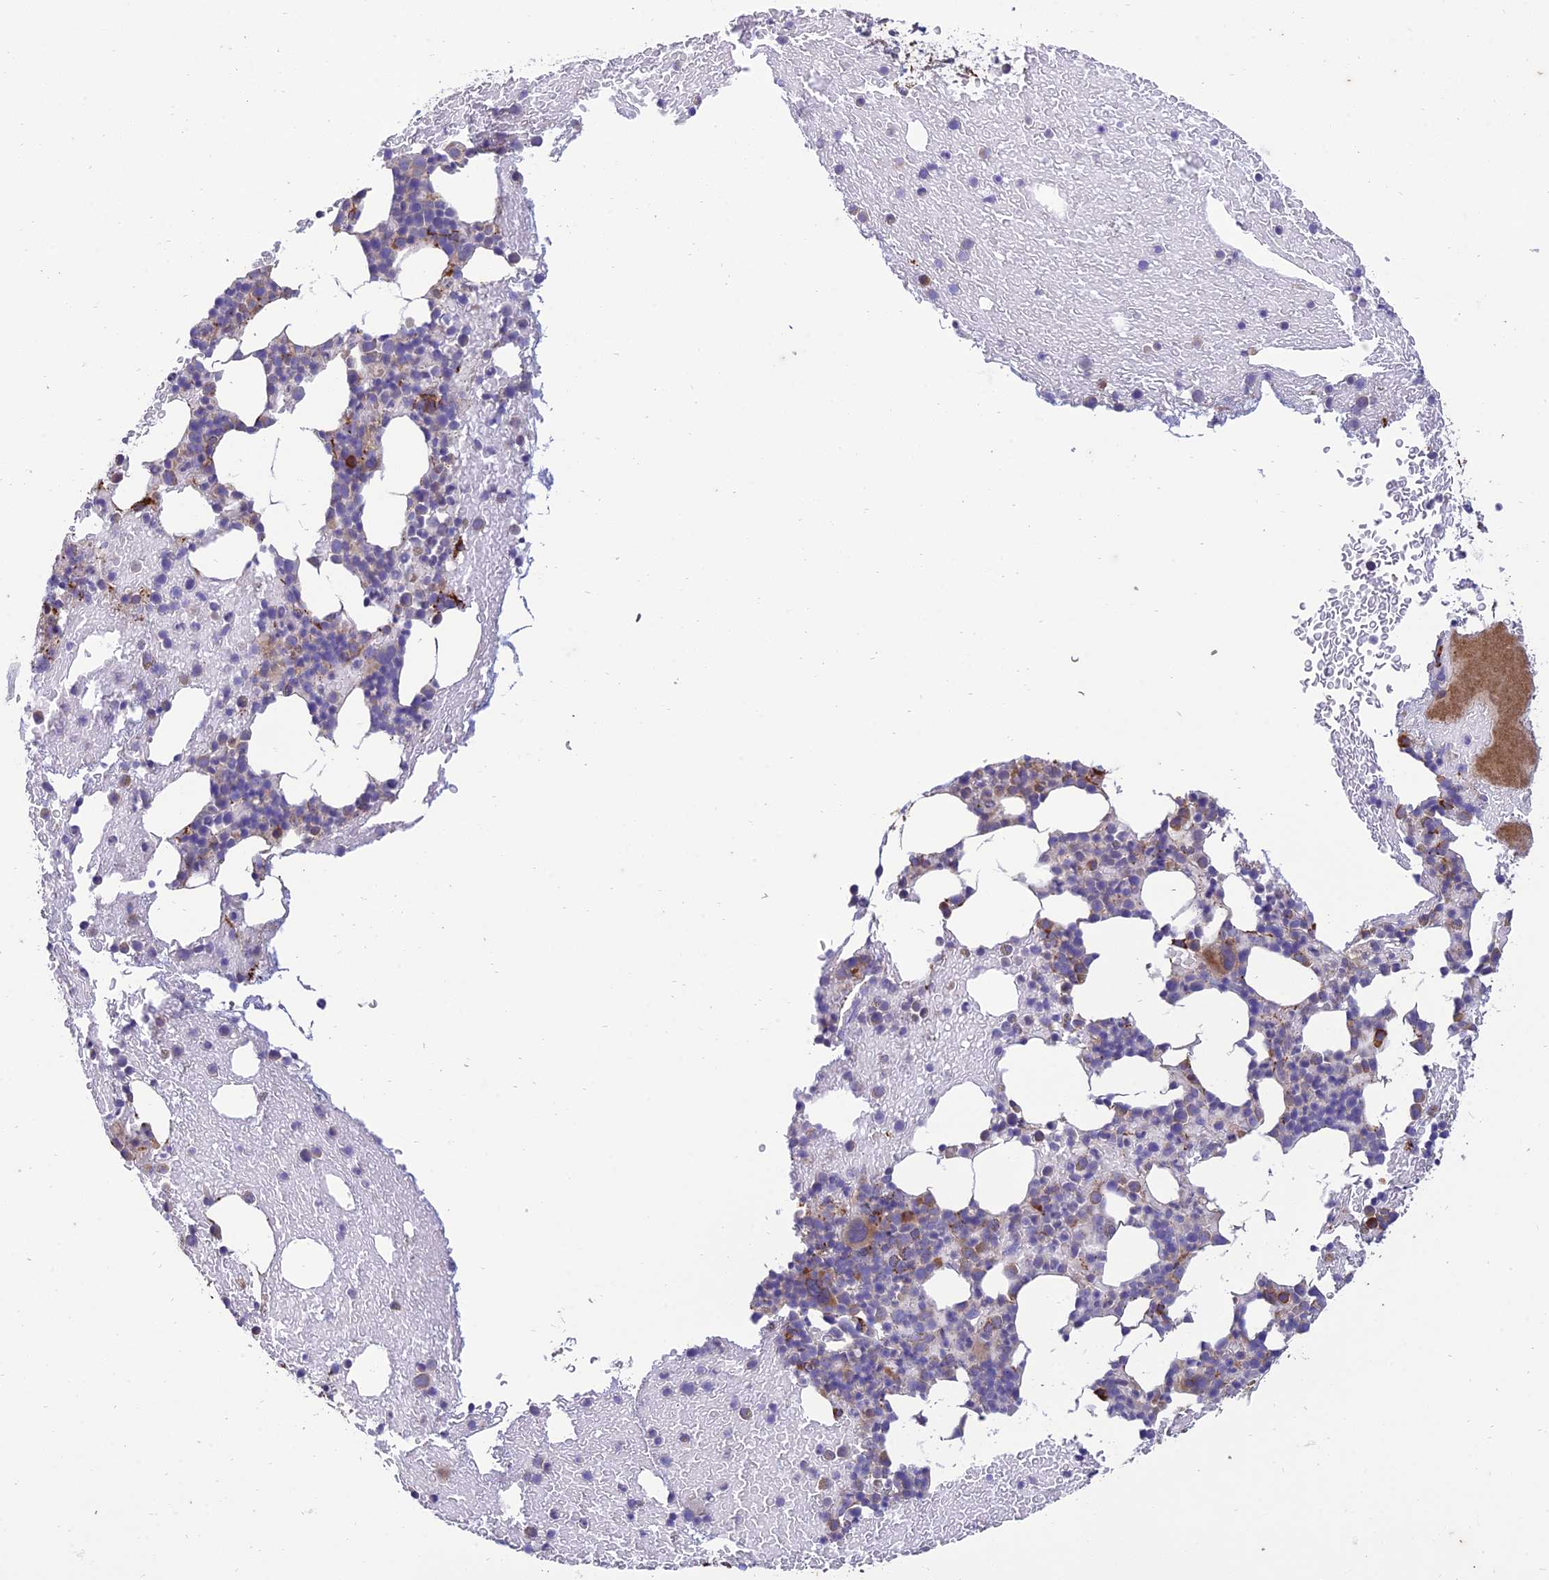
{"staining": {"intensity": "strong", "quantity": "<25%", "location": "cytoplasmic/membranous"}, "tissue": "bone marrow", "cell_type": "Hematopoietic cells", "image_type": "normal", "snomed": [{"axis": "morphology", "description": "Normal tissue, NOS"}, {"axis": "topography", "description": "Bone marrow"}], "caption": "Human bone marrow stained with a brown dye reveals strong cytoplasmic/membranous positive positivity in about <25% of hematopoietic cells.", "gene": "RCN3", "patient": {"sex": "male", "age": 57}}